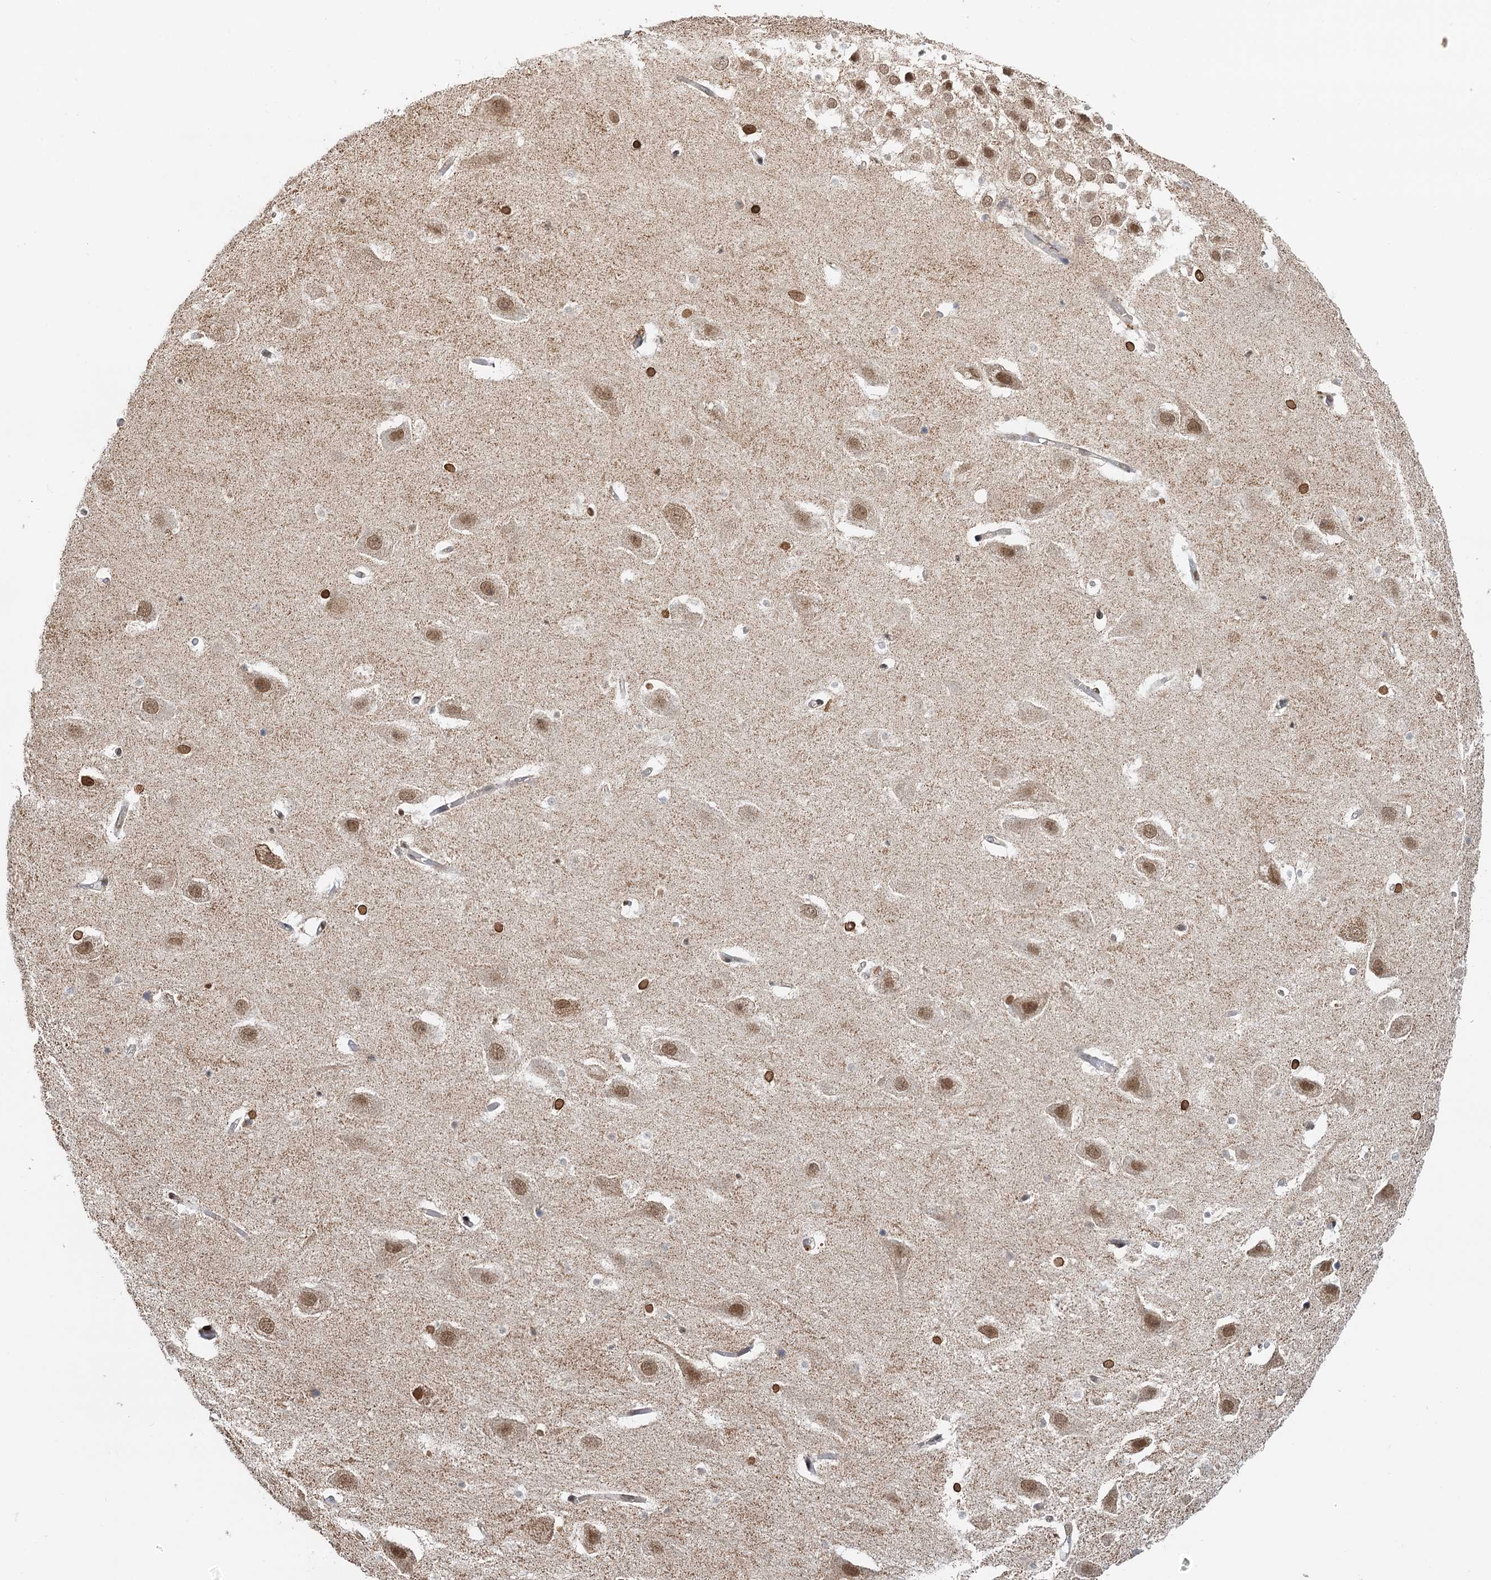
{"staining": {"intensity": "strong", "quantity": "<25%", "location": "nuclear"}, "tissue": "hippocampus", "cell_type": "Glial cells", "image_type": "normal", "snomed": [{"axis": "morphology", "description": "Normal tissue, NOS"}, {"axis": "topography", "description": "Hippocampus"}], "caption": "Immunohistochemical staining of normal human hippocampus demonstrates <25% levels of strong nuclear protein staining in about <25% of glial cells.", "gene": "ZC3H13", "patient": {"sex": "female", "age": 52}}